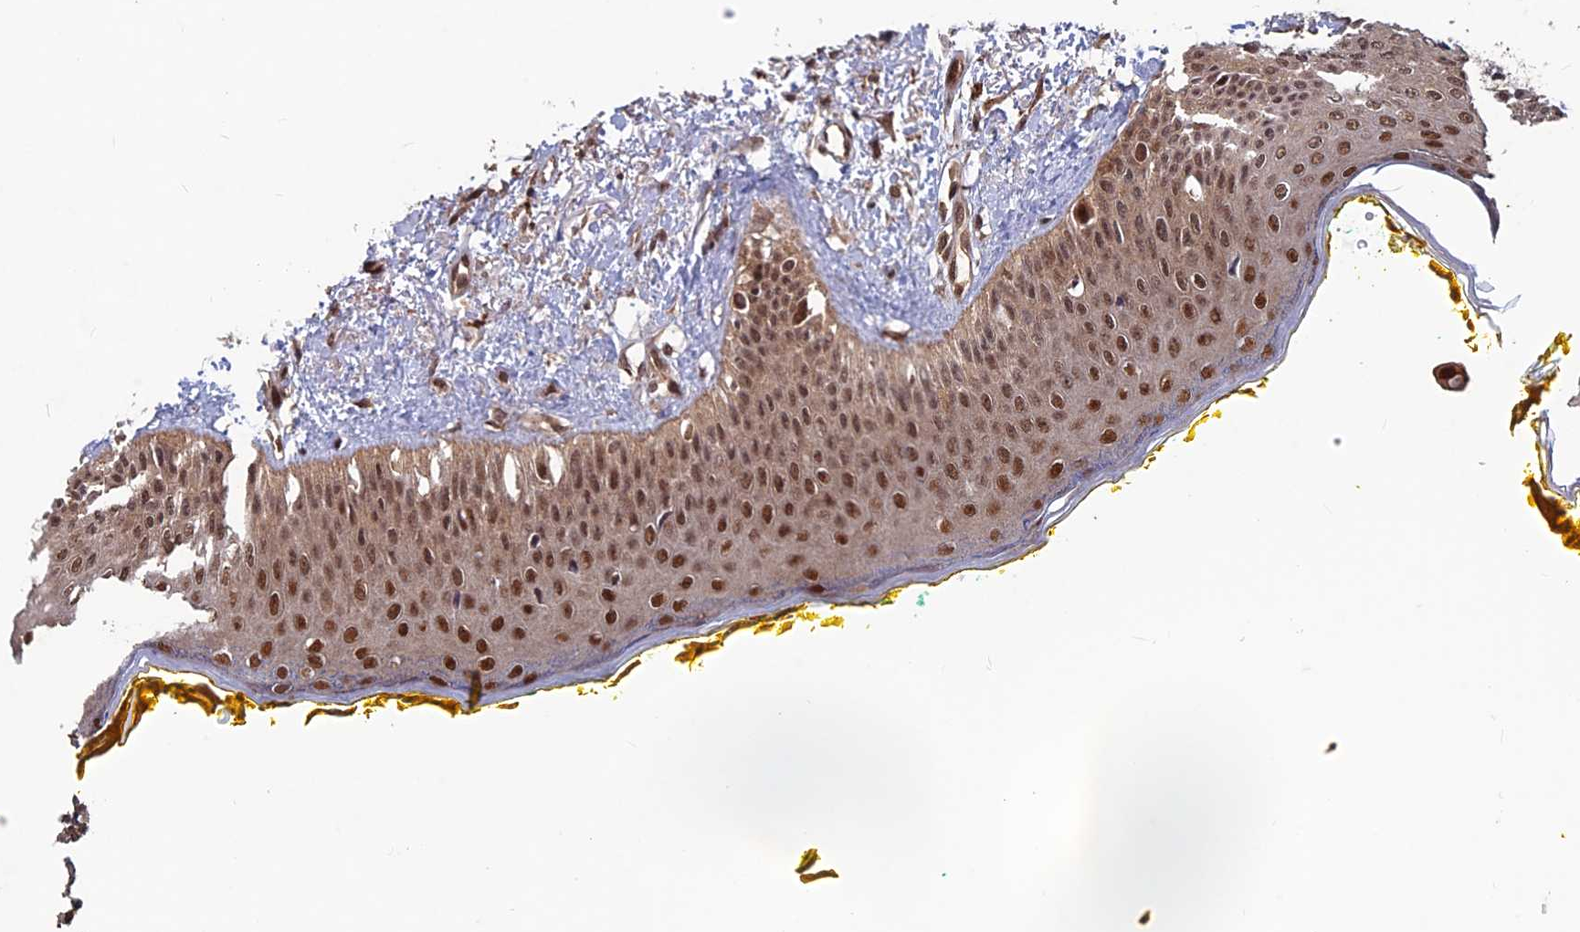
{"staining": {"intensity": "strong", "quantity": ">75%", "location": "nuclear"}, "tissue": "oral mucosa", "cell_type": "Squamous epithelial cells", "image_type": "normal", "snomed": [{"axis": "morphology", "description": "Normal tissue, NOS"}, {"axis": "topography", "description": "Oral tissue"}], "caption": "Protein expression analysis of unremarkable oral mucosa shows strong nuclear expression in about >75% of squamous epithelial cells. (DAB = brown stain, brightfield microscopy at high magnification).", "gene": "FAM53C", "patient": {"sex": "female", "age": 70}}